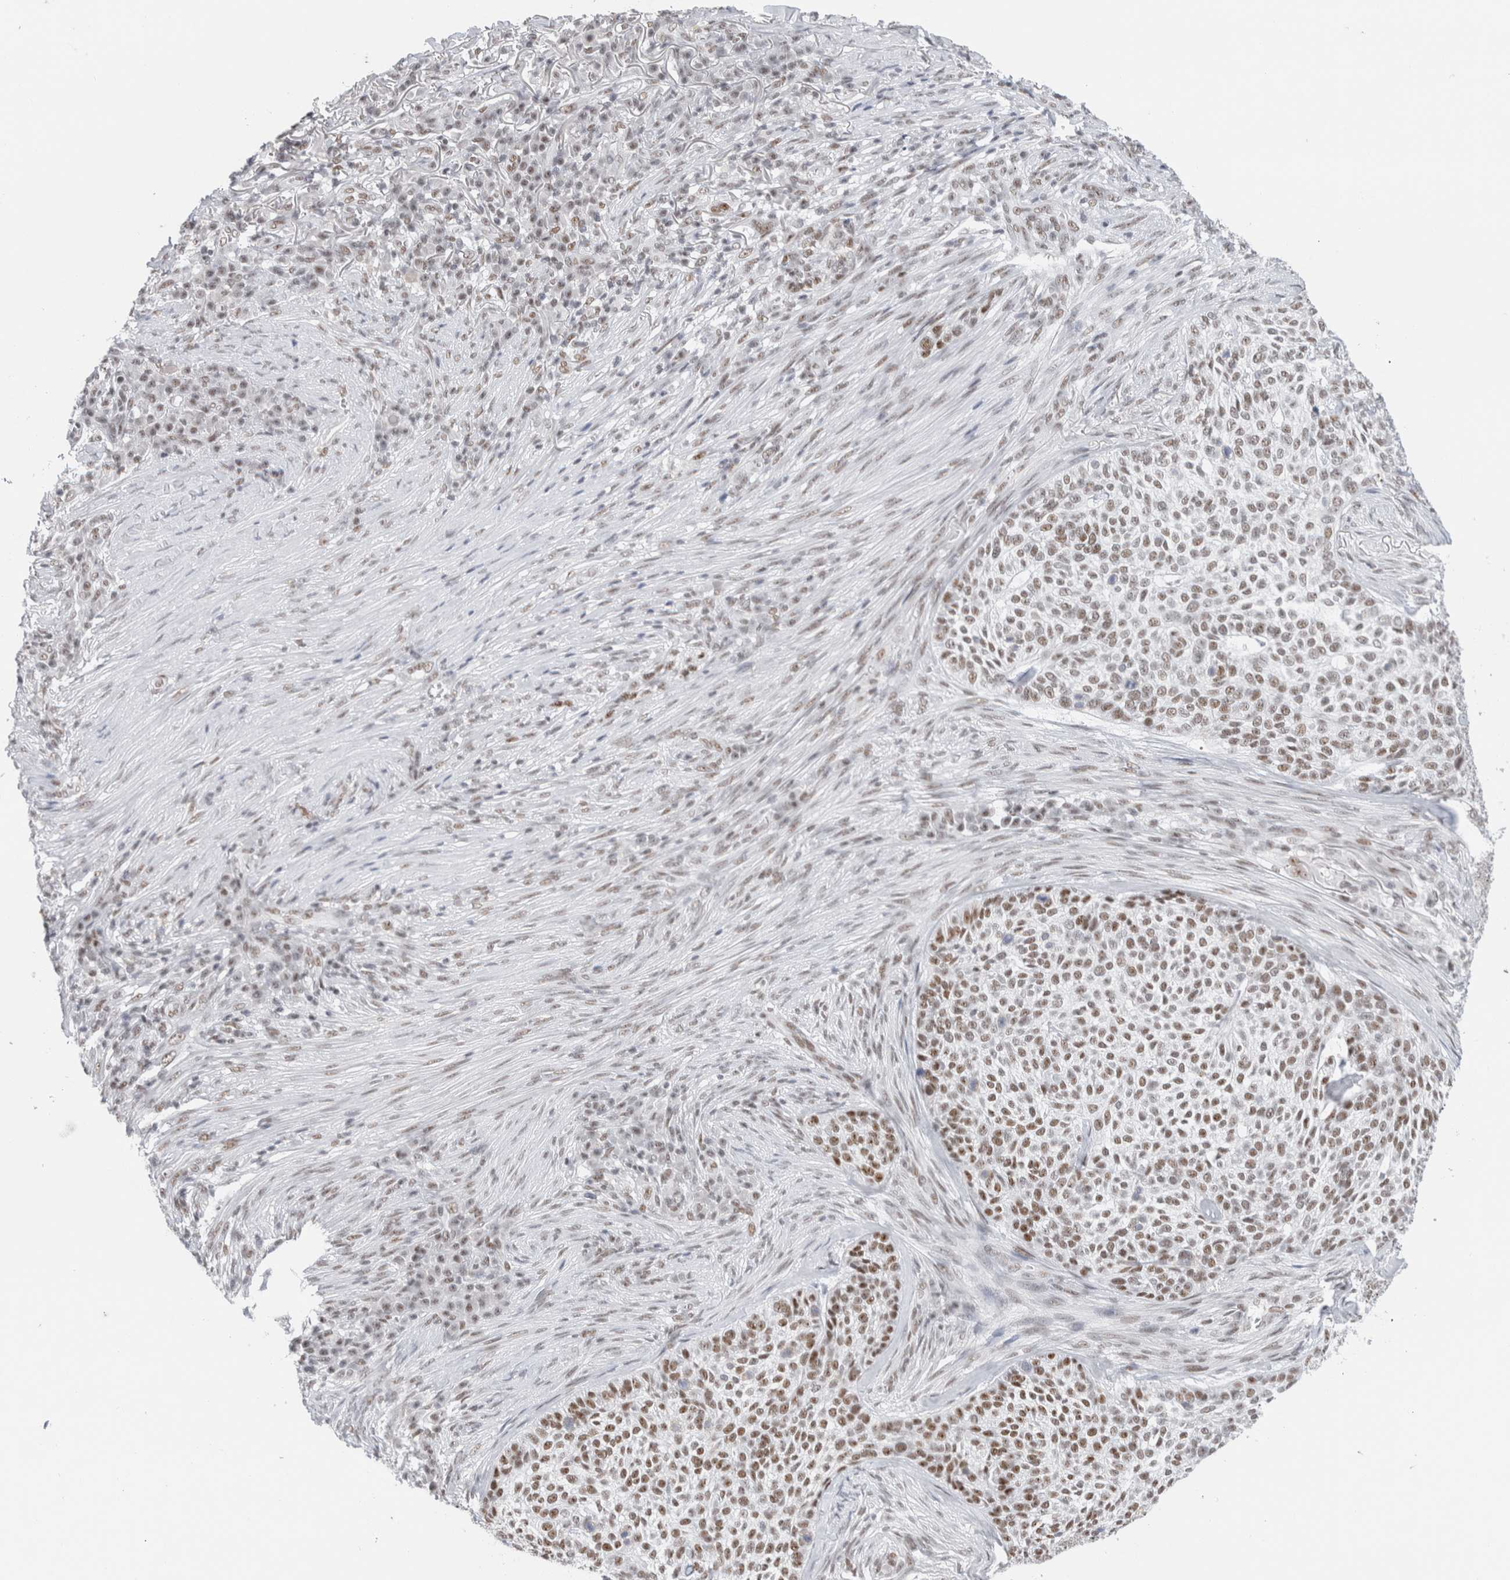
{"staining": {"intensity": "moderate", "quantity": ">75%", "location": "nuclear"}, "tissue": "skin cancer", "cell_type": "Tumor cells", "image_type": "cancer", "snomed": [{"axis": "morphology", "description": "Basal cell carcinoma"}, {"axis": "topography", "description": "Skin"}], "caption": "Immunohistochemical staining of human skin cancer shows medium levels of moderate nuclear protein staining in approximately >75% of tumor cells. The protein of interest is shown in brown color, while the nuclei are stained blue.", "gene": "COPS7A", "patient": {"sex": "female", "age": 64}}